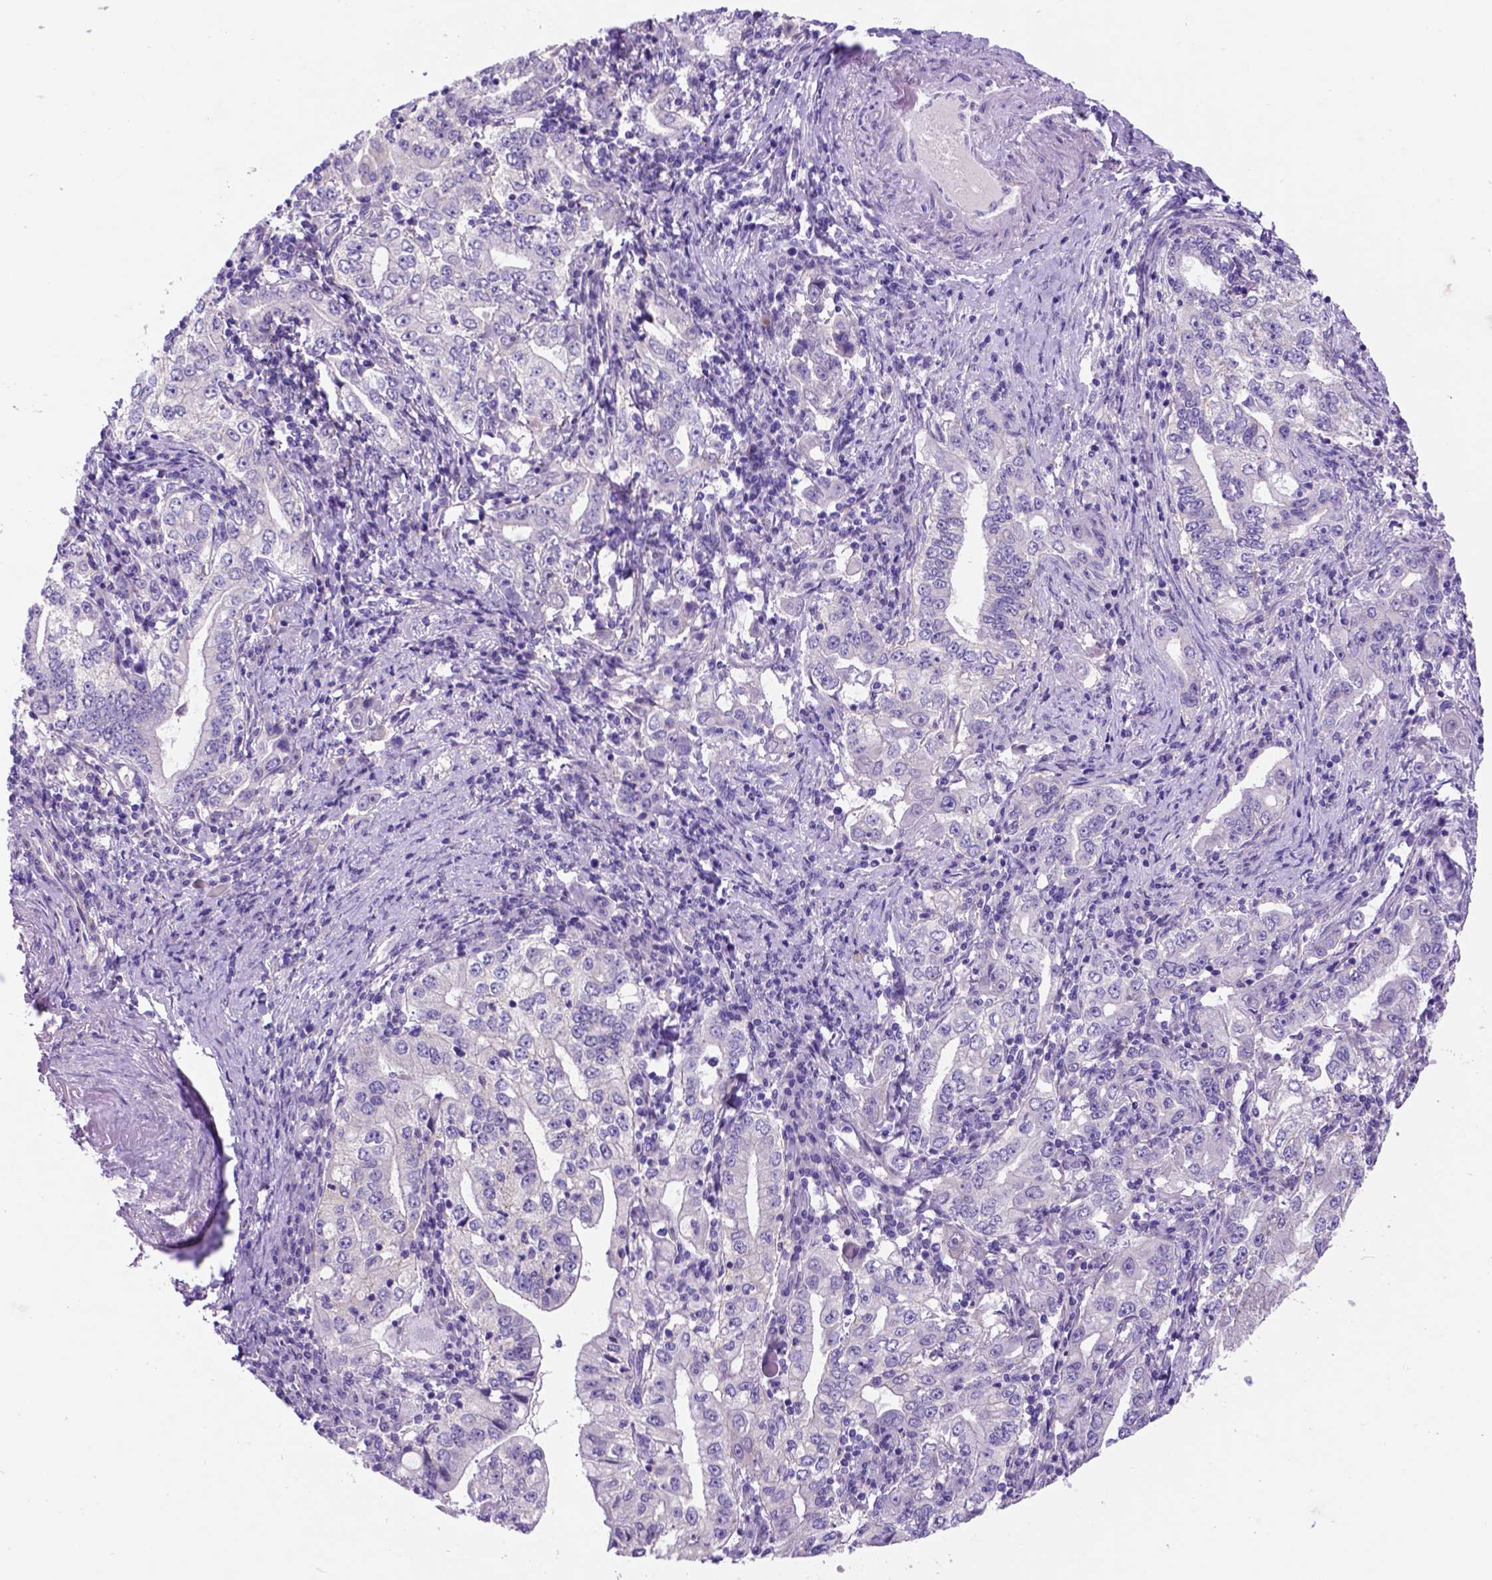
{"staining": {"intensity": "negative", "quantity": "none", "location": "none"}, "tissue": "stomach cancer", "cell_type": "Tumor cells", "image_type": "cancer", "snomed": [{"axis": "morphology", "description": "Adenocarcinoma, NOS"}, {"axis": "topography", "description": "Stomach, lower"}], "caption": "Photomicrograph shows no significant protein staining in tumor cells of adenocarcinoma (stomach).", "gene": "EGFR", "patient": {"sex": "female", "age": 72}}